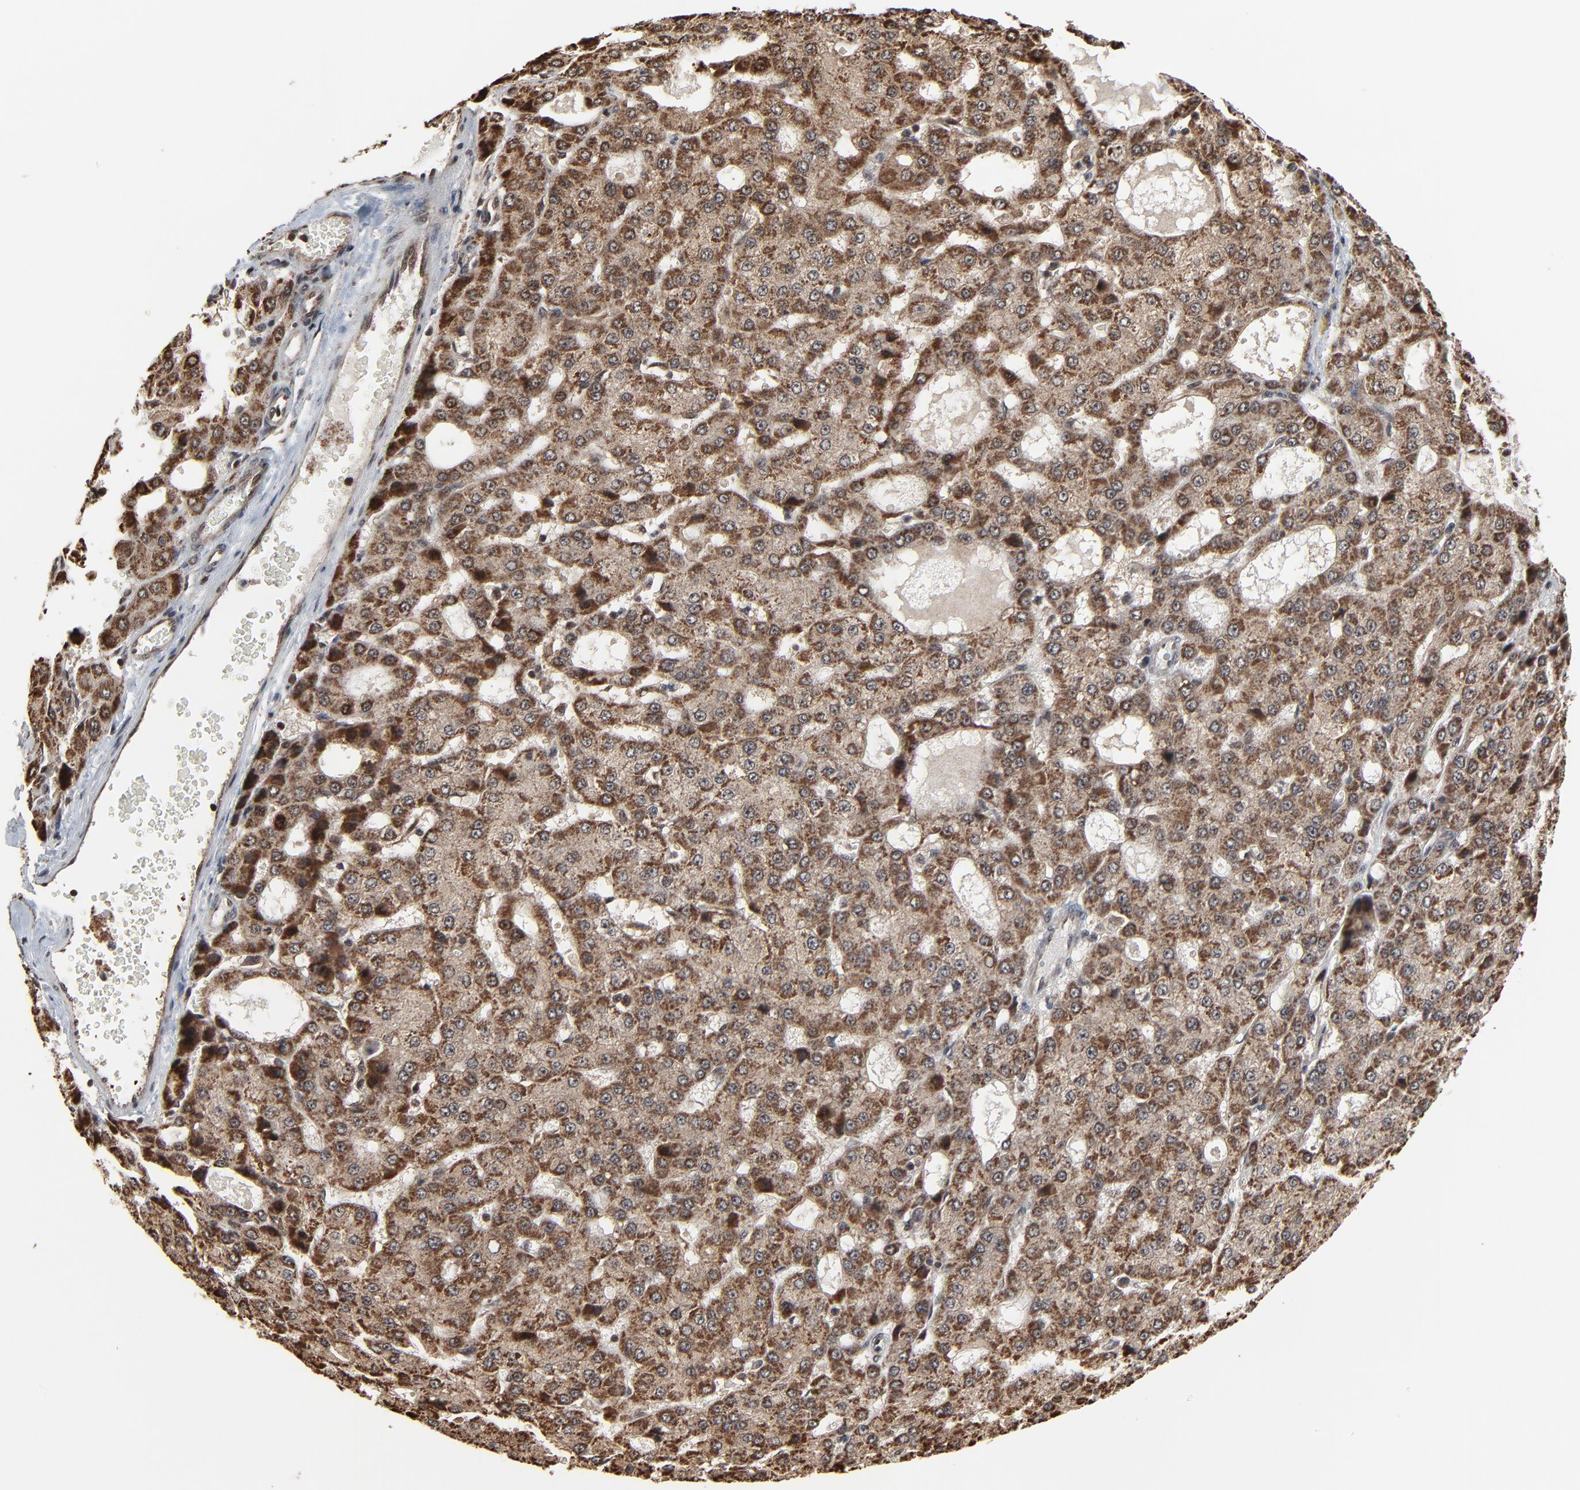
{"staining": {"intensity": "moderate", "quantity": ">75%", "location": "cytoplasmic/membranous,nuclear"}, "tissue": "liver cancer", "cell_type": "Tumor cells", "image_type": "cancer", "snomed": [{"axis": "morphology", "description": "Carcinoma, Hepatocellular, NOS"}, {"axis": "topography", "description": "Liver"}], "caption": "Immunohistochemical staining of human liver cancer reveals medium levels of moderate cytoplasmic/membranous and nuclear protein positivity in approximately >75% of tumor cells.", "gene": "RHOJ", "patient": {"sex": "male", "age": 47}}